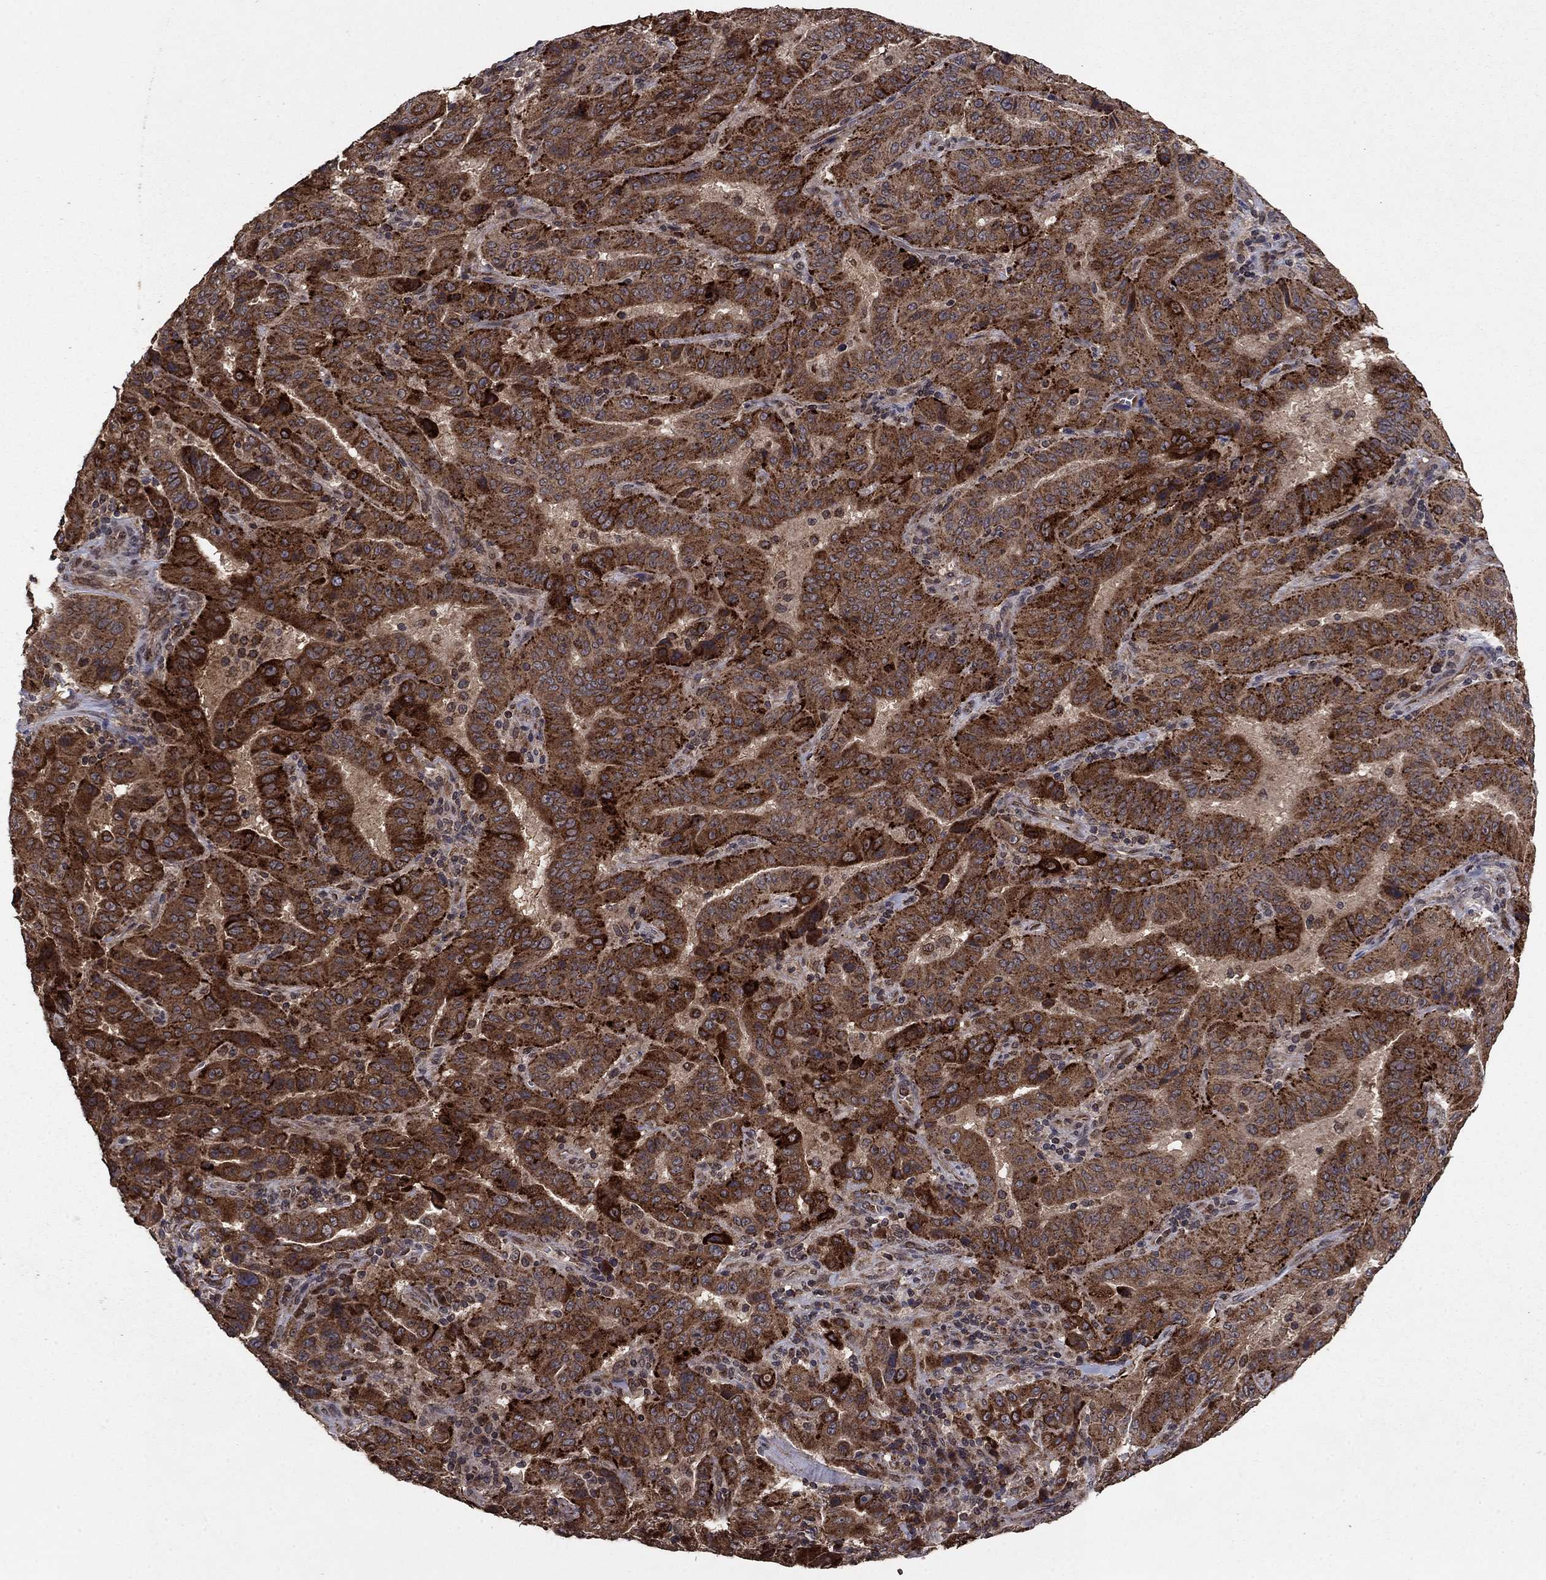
{"staining": {"intensity": "strong", "quantity": ">75%", "location": "cytoplasmic/membranous"}, "tissue": "pancreatic cancer", "cell_type": "Tumor cells", "image_type": "cancer", "snomed": [{"axis": "morphology", "description": "Adenocarcinoma, NOS"}, {"axis": "topography", "description": "Pancreas"}], "caption": "Pancreatic cancer (adenocarcinoma) stained with DAB IHC reveals high levels of strong cytoplasmic/membranous positivity in approximately >75% of tumor cells.", "gene": "DHRS1", "patient": {"sex": "male", "age": 63}}